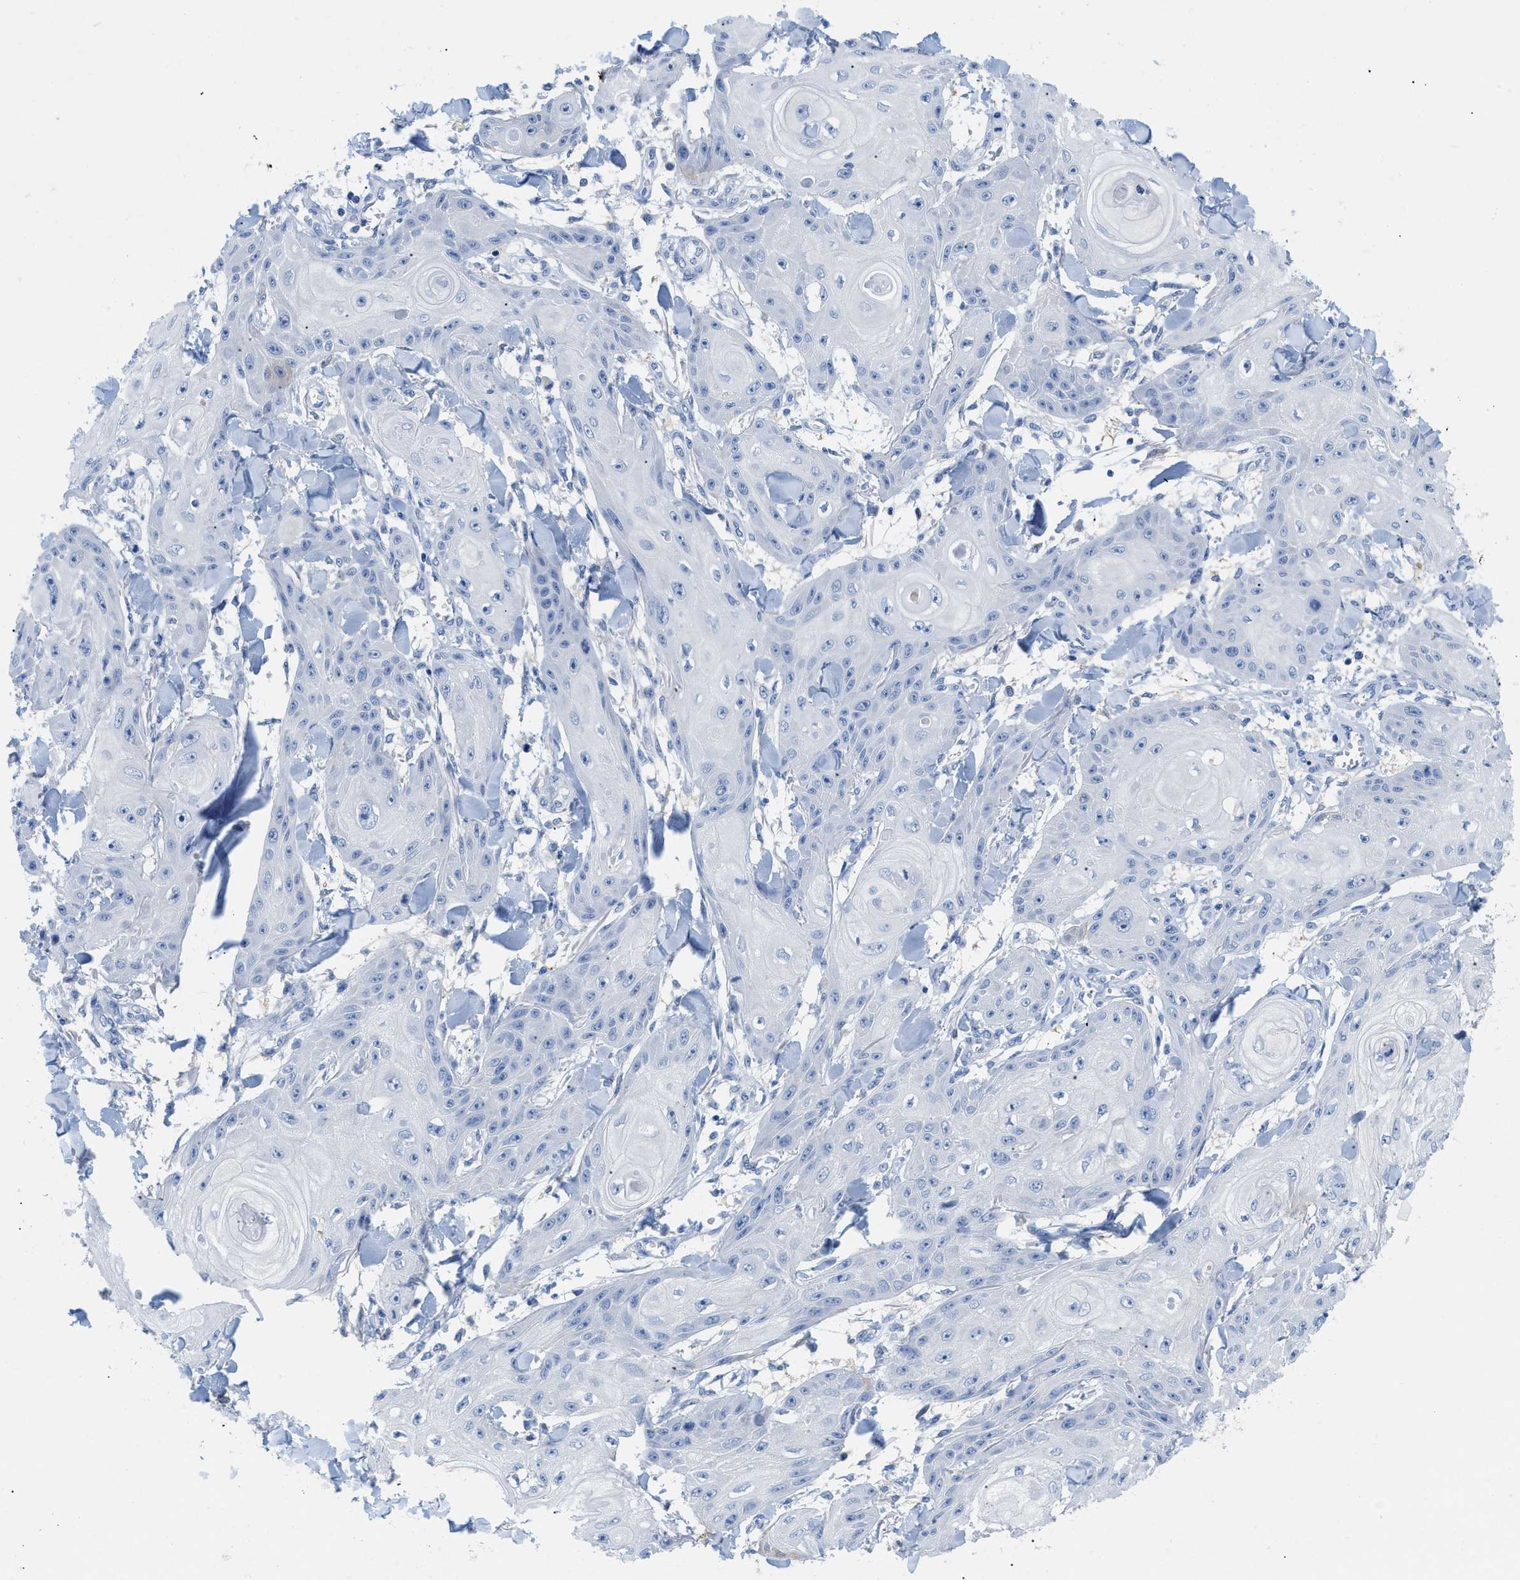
{"staining": {"intensity": "negative", "quantity": "none", "location": "none"}, "tissue": "skin cancer", "cell_type": "Tumor cells", "image_type": "cancer", "snomed": [{"axis": "morphology", "description": "Squamous cell carcinoma, NOS"}, {"axis": "topography", "description": "Skin"}], "caption": "The immunohistochemistry (IHC) image has no significant expression in tumor cells of skin cancer tissue.", "gene": "BPGM", "patient": {"sex": "male", "age": 74}}